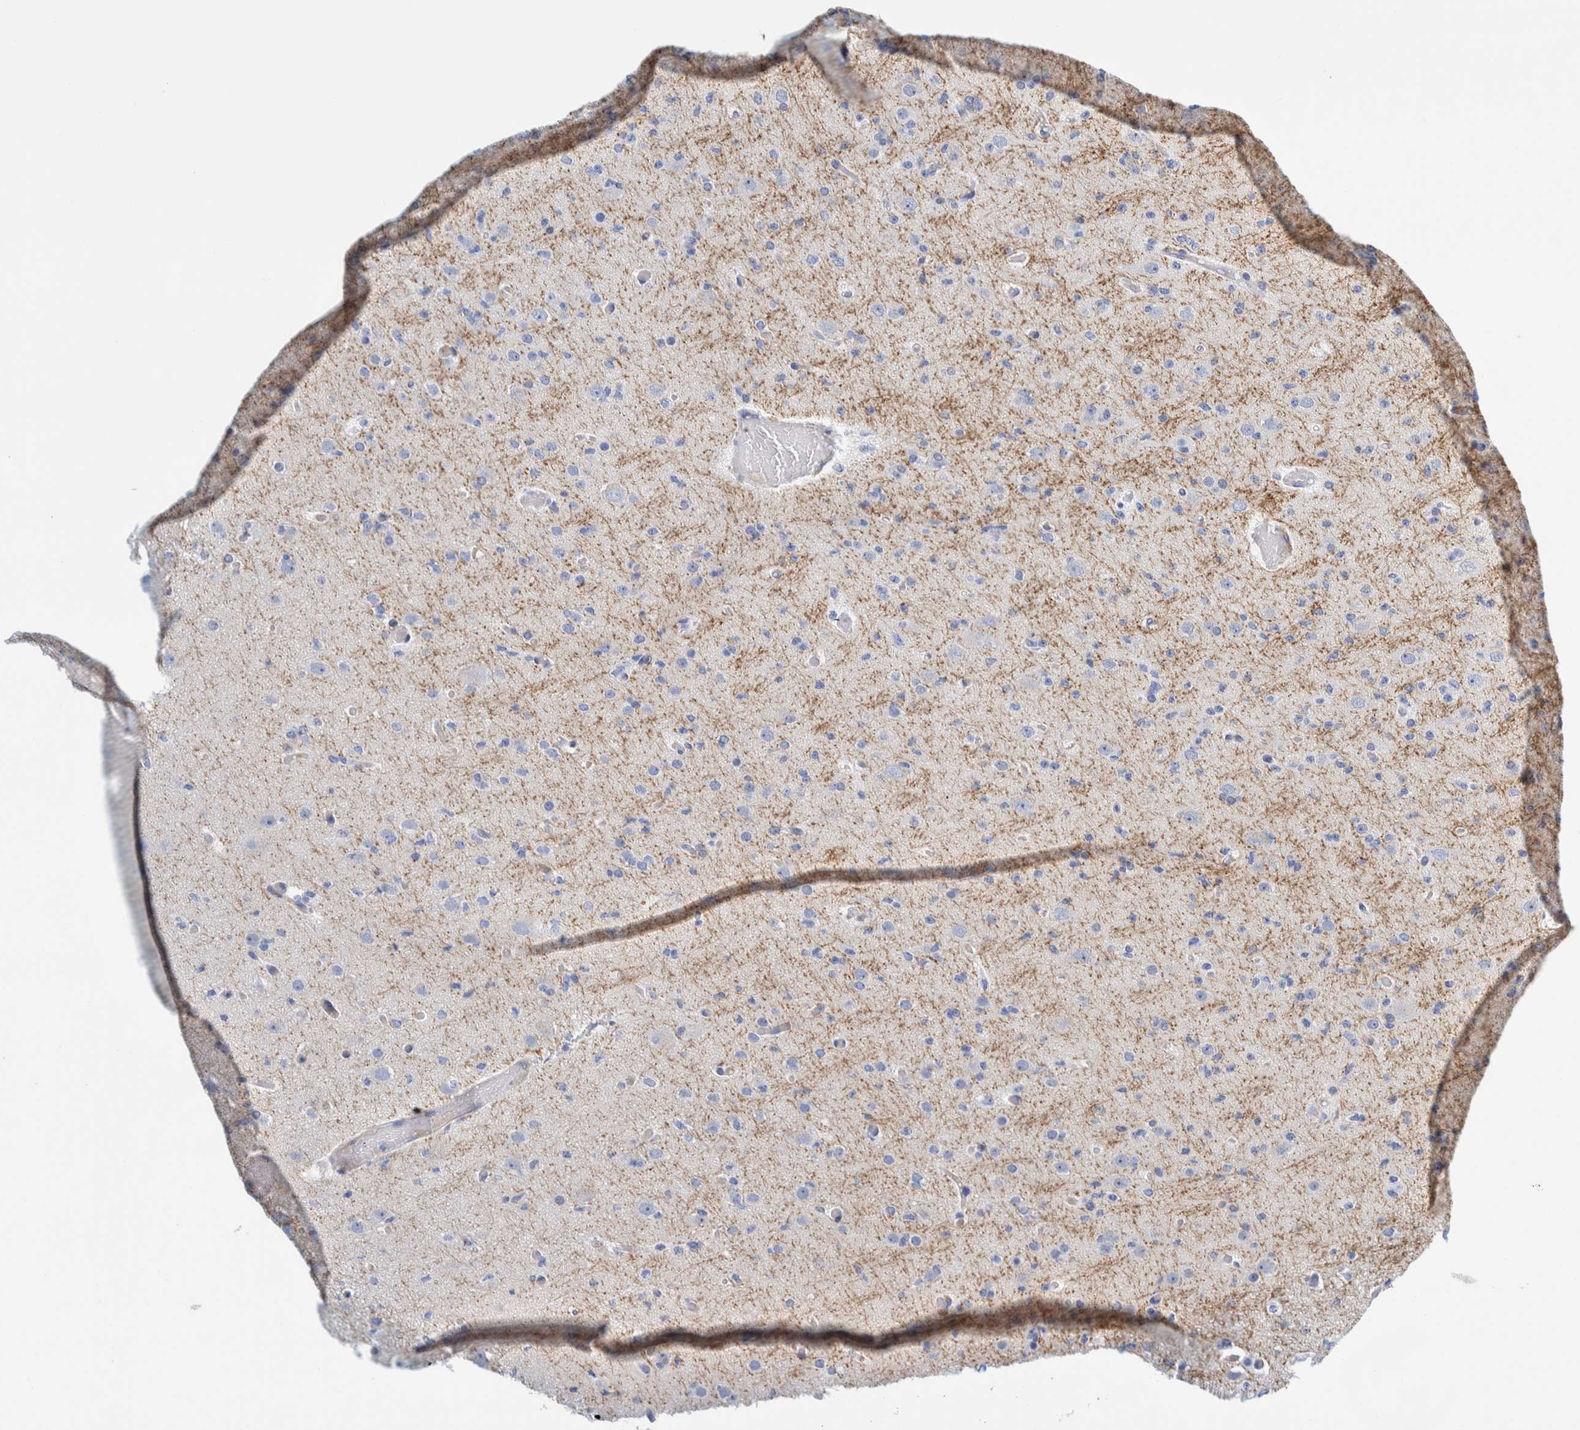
{"staining": {"intensity": "negative", "quantity": "none", "location": "none"}, "tissue": "glioma", "cell_type": "Tumor cells", "image_type": "cancer", "snomed": [{"axis": "morphology", "description": "Glioma, malignant, Low grade"}, {"axis": "topography", "description": "Brain"}], "caption": "The micrograph displays no significant expression in tumor cells of malignant glioma (low-grade).", "gene": "MOG", "patient": {"sex": "female", "age": 22}}